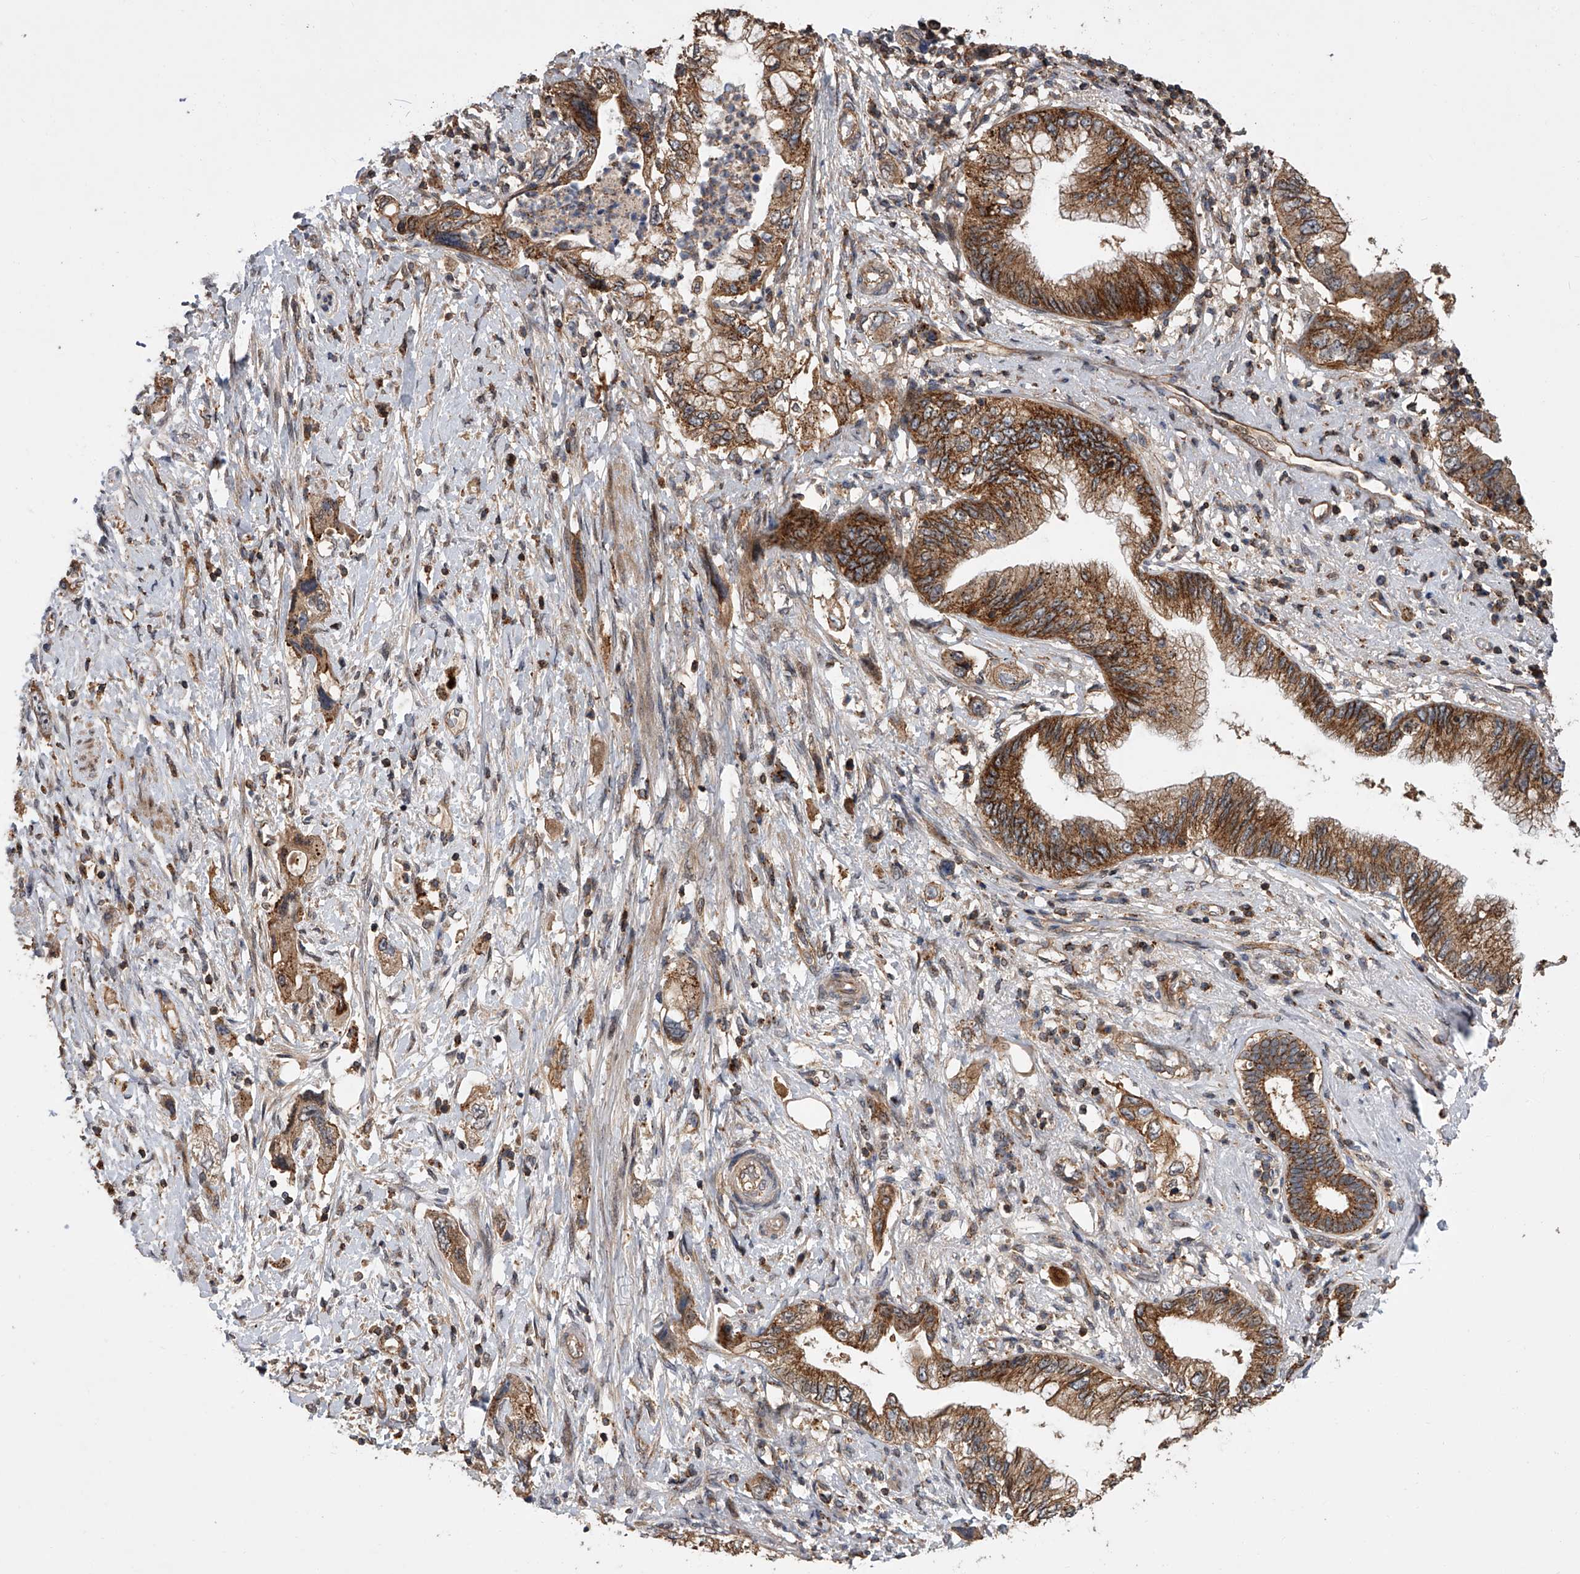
{"staining": {"intensity": "strong", "quantity": ">75%", "location": "cytoplasmic/membranous"}, "tissue": "pancreatic cancer", "cell_type": "Tumor cells", "image_type": "cancer", "snomed": [{"axis": "morphology", "description": "Adenocarcinoma, NOS"}, {"axis": "topography", "description": "Pancreas"}], "caption": "An immunohistochemistry image of tumor tissue is shown. Protein staining in brown highlights strong cytoplasmic/membranous positivity in pancreatic cancer (adenocarcinoma) within tumor cells. The staining was performed using DAB to visualize the protein expression in brown, while the nuclei were stained in blue with hematoxylin (Magnification: 20x).", "gene": "USP47", "patient": {"sex": "female", "age": 73}}